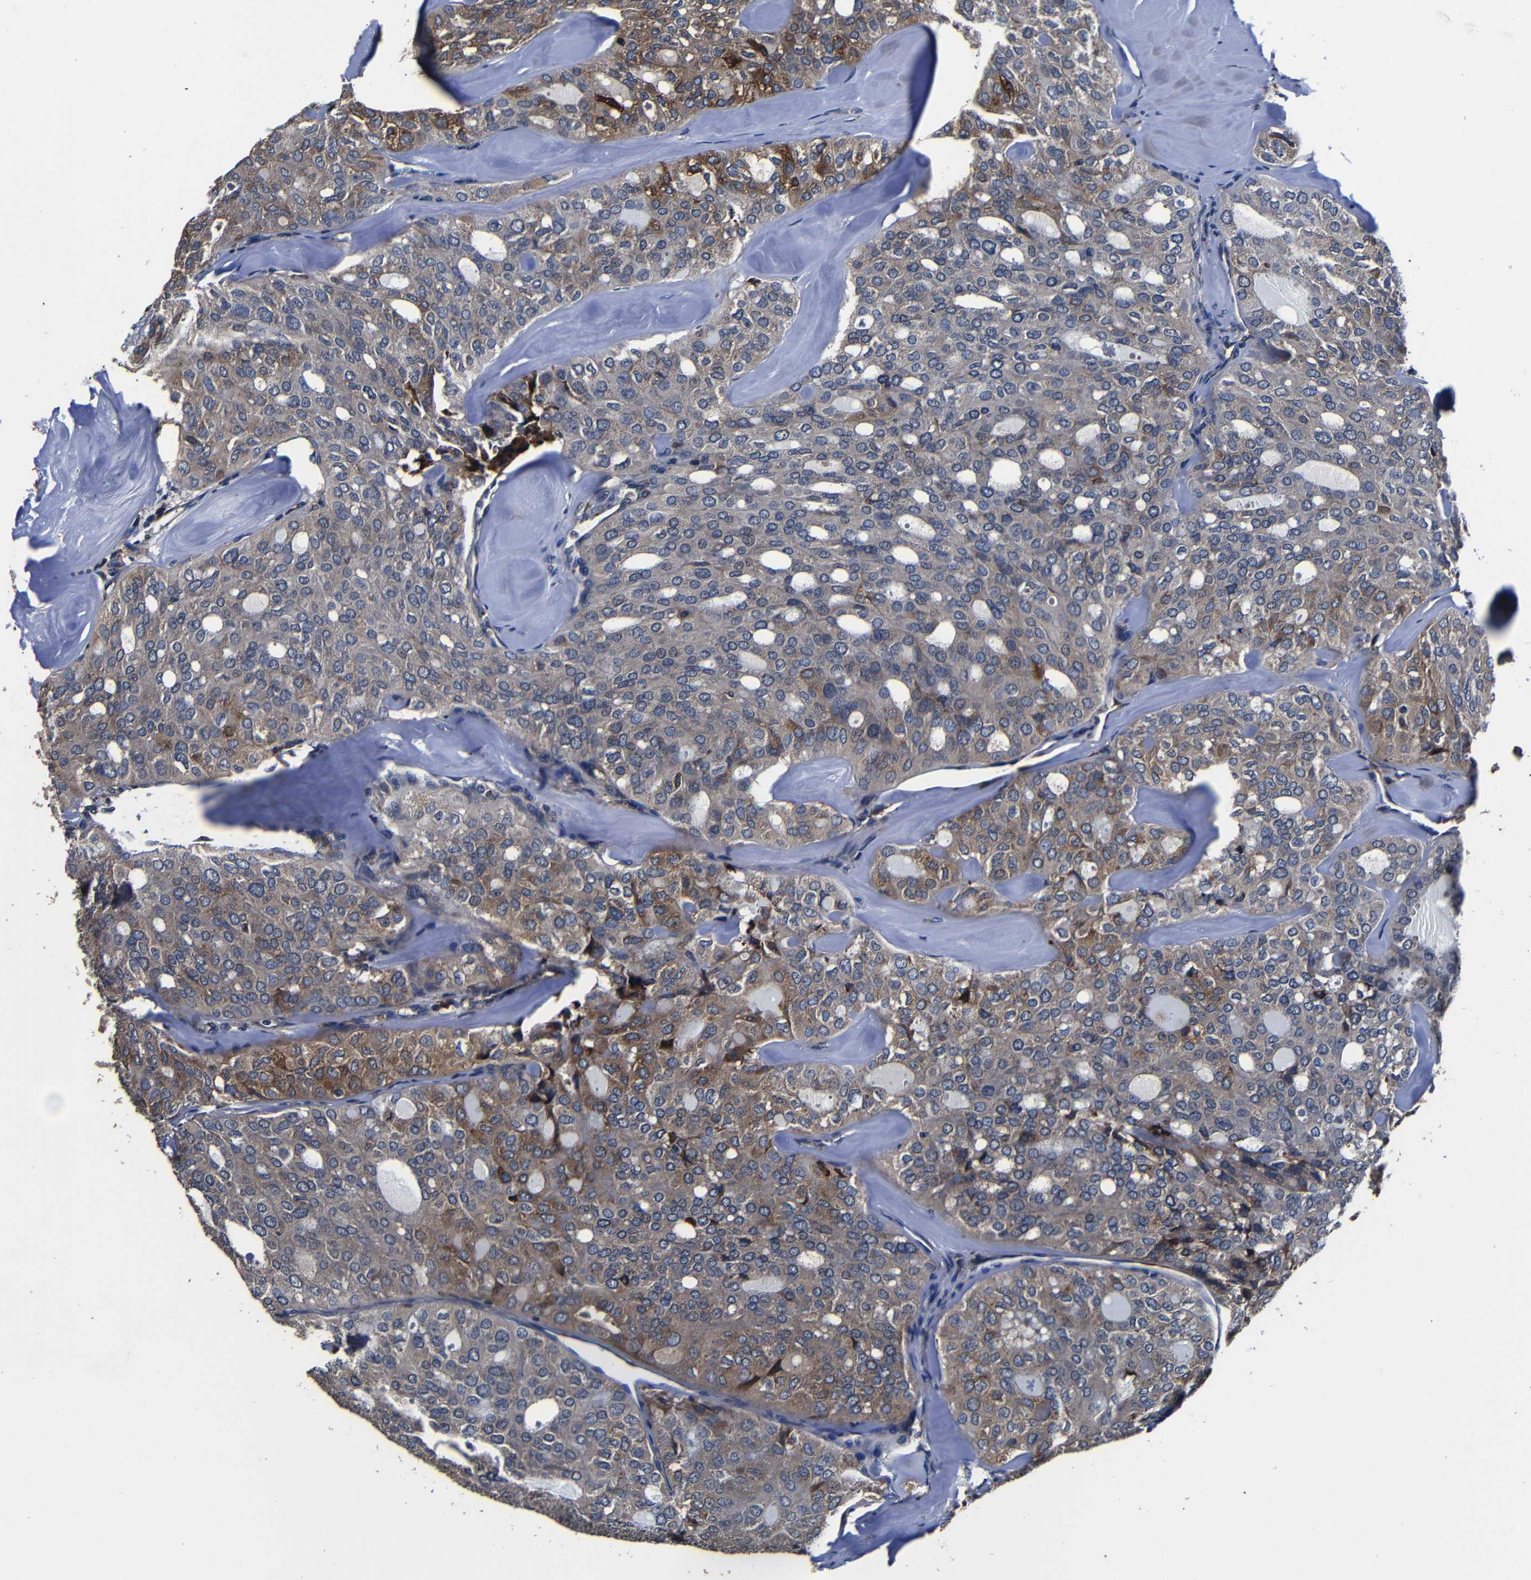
{"staining": {"intensity": "moderate", "quantity": "25%-75%", "location": "cytoplasmic/membranous"}, "tissue": "thyroid cancer", "cell_type": "Tumor cells", "image_type": "cancer", "snomed": [{"axis": "morphology", "description": "Follicular adenoma carcinoma, NOS"}, {"axis": "topography", "description": "Thyroid gland"}], "caption": "Immunohistochemical staining of thyroid cancer reveals medium levels of moderate cytoplasmic/membranous expression in about 25%-75% of tumor cells.", "gene": "SCN9A", "patient": {"sex": "male", "age": 75}}